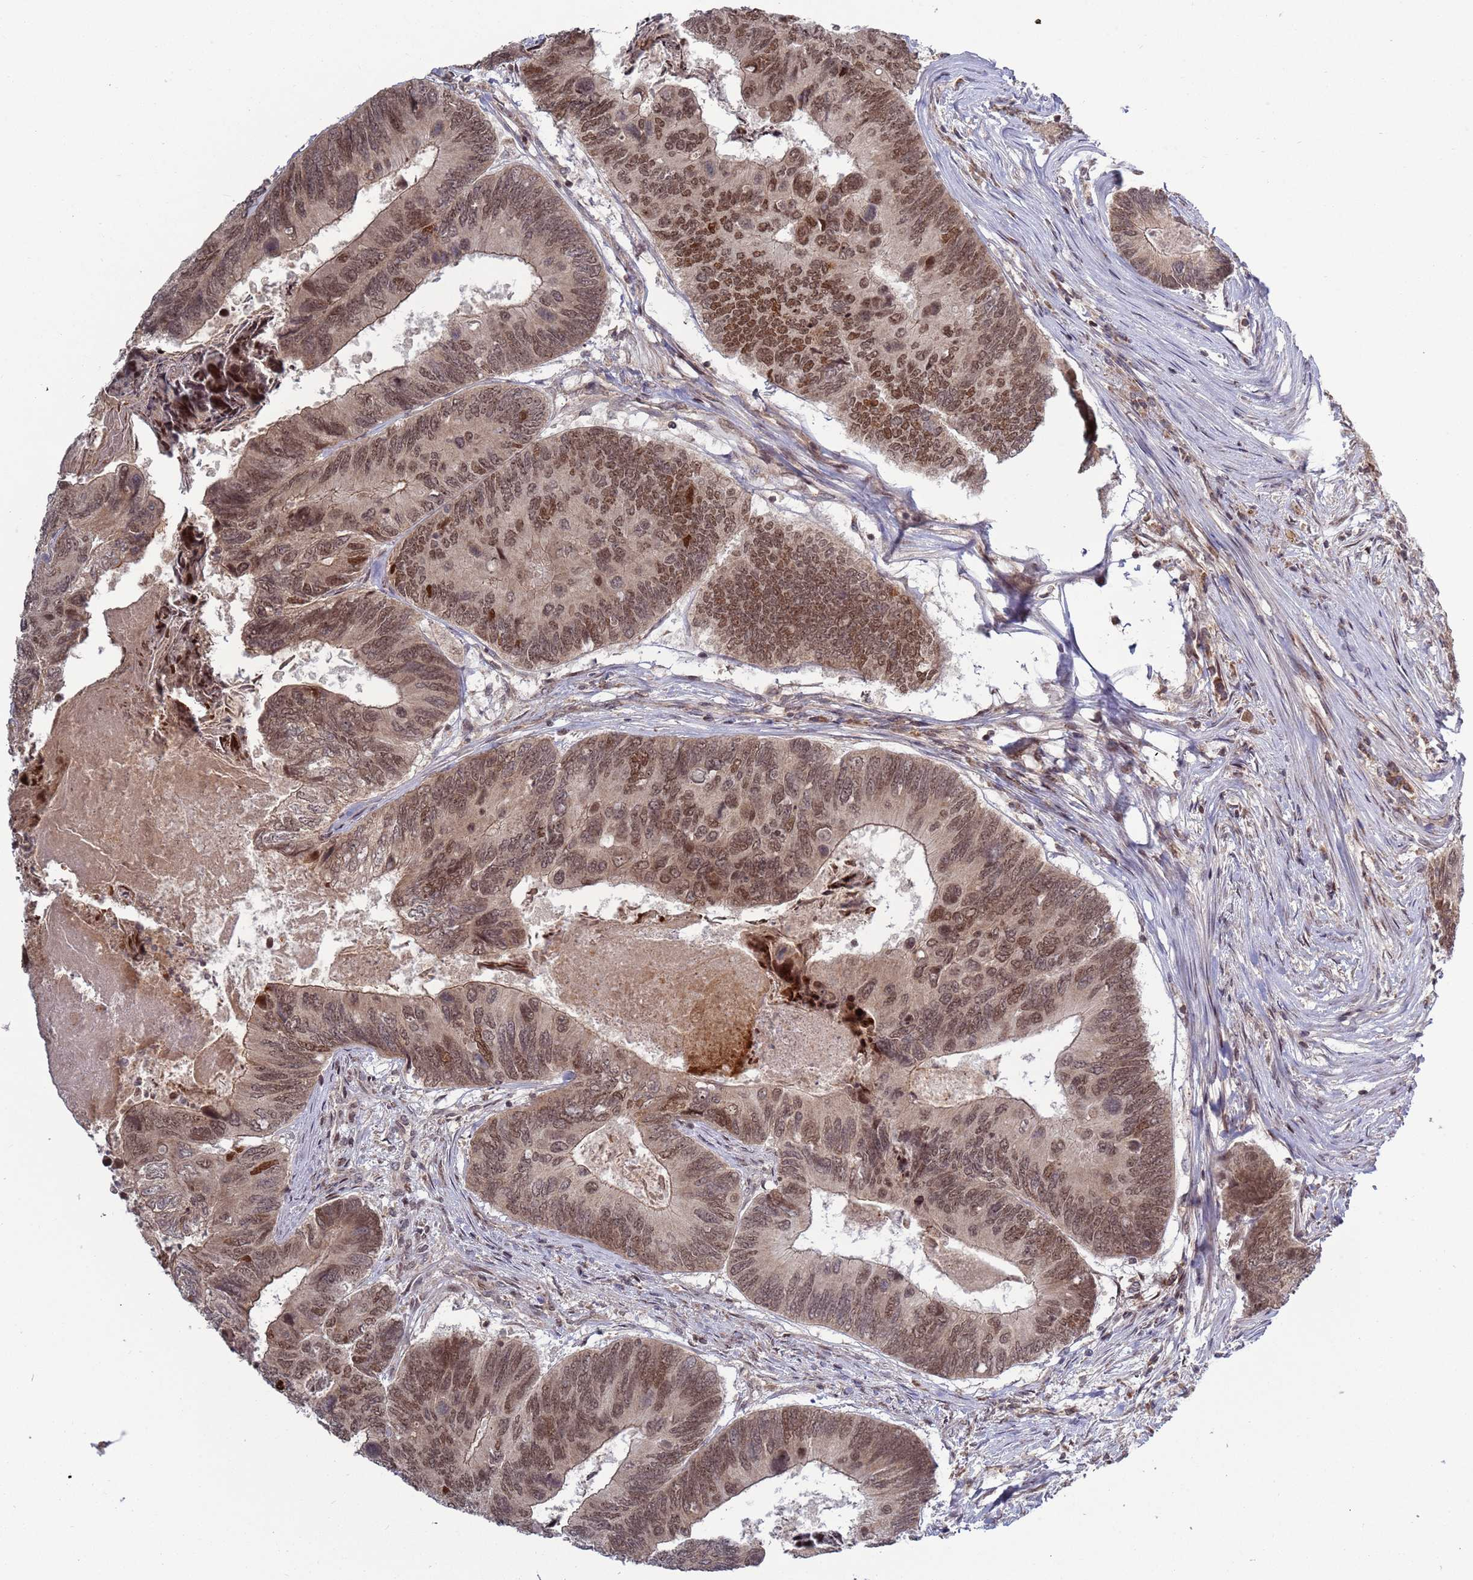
{"staining": {"intensity": "moderate", "quantity": ">75%", "location": "nuclear"}, "tissue": "colorectal cancer", "cell_type": "Tumor cells", "image_type": "cancer", "snomed": [{"axis": "morphology", "description": "Adenocarcinoma, NOS"}, {"axis": "topography", "description": "Colon"}], "caption": "The photomicrograph shows immunohistochemical staining of colorectal adenocarcinoma. There is moderate nuclear positivity is identified in approximately >75% of tumor cells. (DAB IHC with brightfield microscopy, high magnification).", "gene": "RCOR2", "patient": {"sex": "female", "age": 67}}